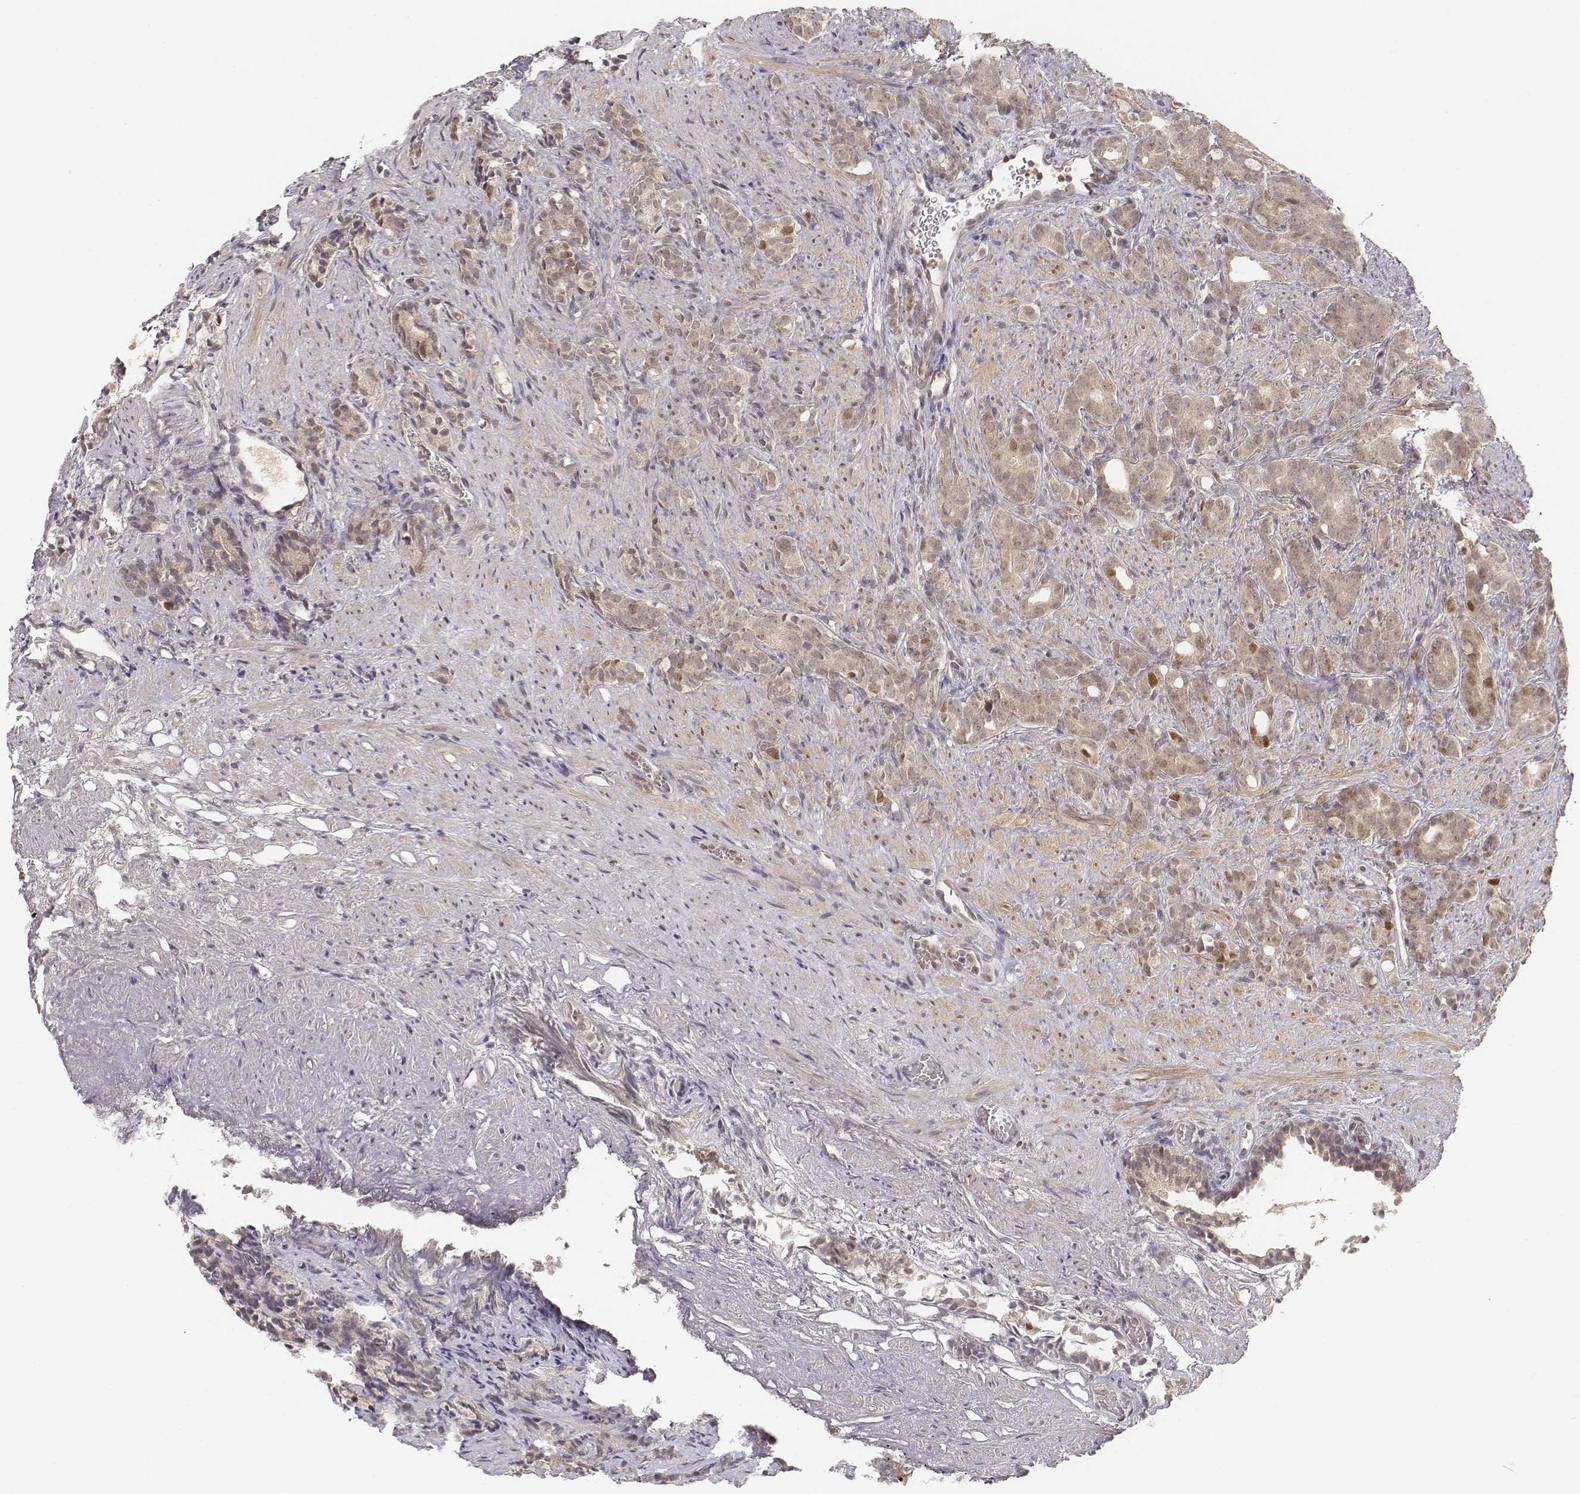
{"staining": {"intensity": "moderate", "quantity": "<25%", "location": "nuclear"}, "tissue": "prostate cancer", "cell_type": "Tumor cells", "image_type": "cancer", "snomed": [{"axis": "morphology", "description": "Adenocarcinoma, High grade"}, {"axis": "topography", "description": "Prostate"}], "caption": "A histopathology image of human adenocarcinoma (high-grade) (prostate) stained for a protein displays moderate nuclear brown staining in tumor cells.", "gene": "FANCD2", "patient": {"sex": "male", "age": 84}}